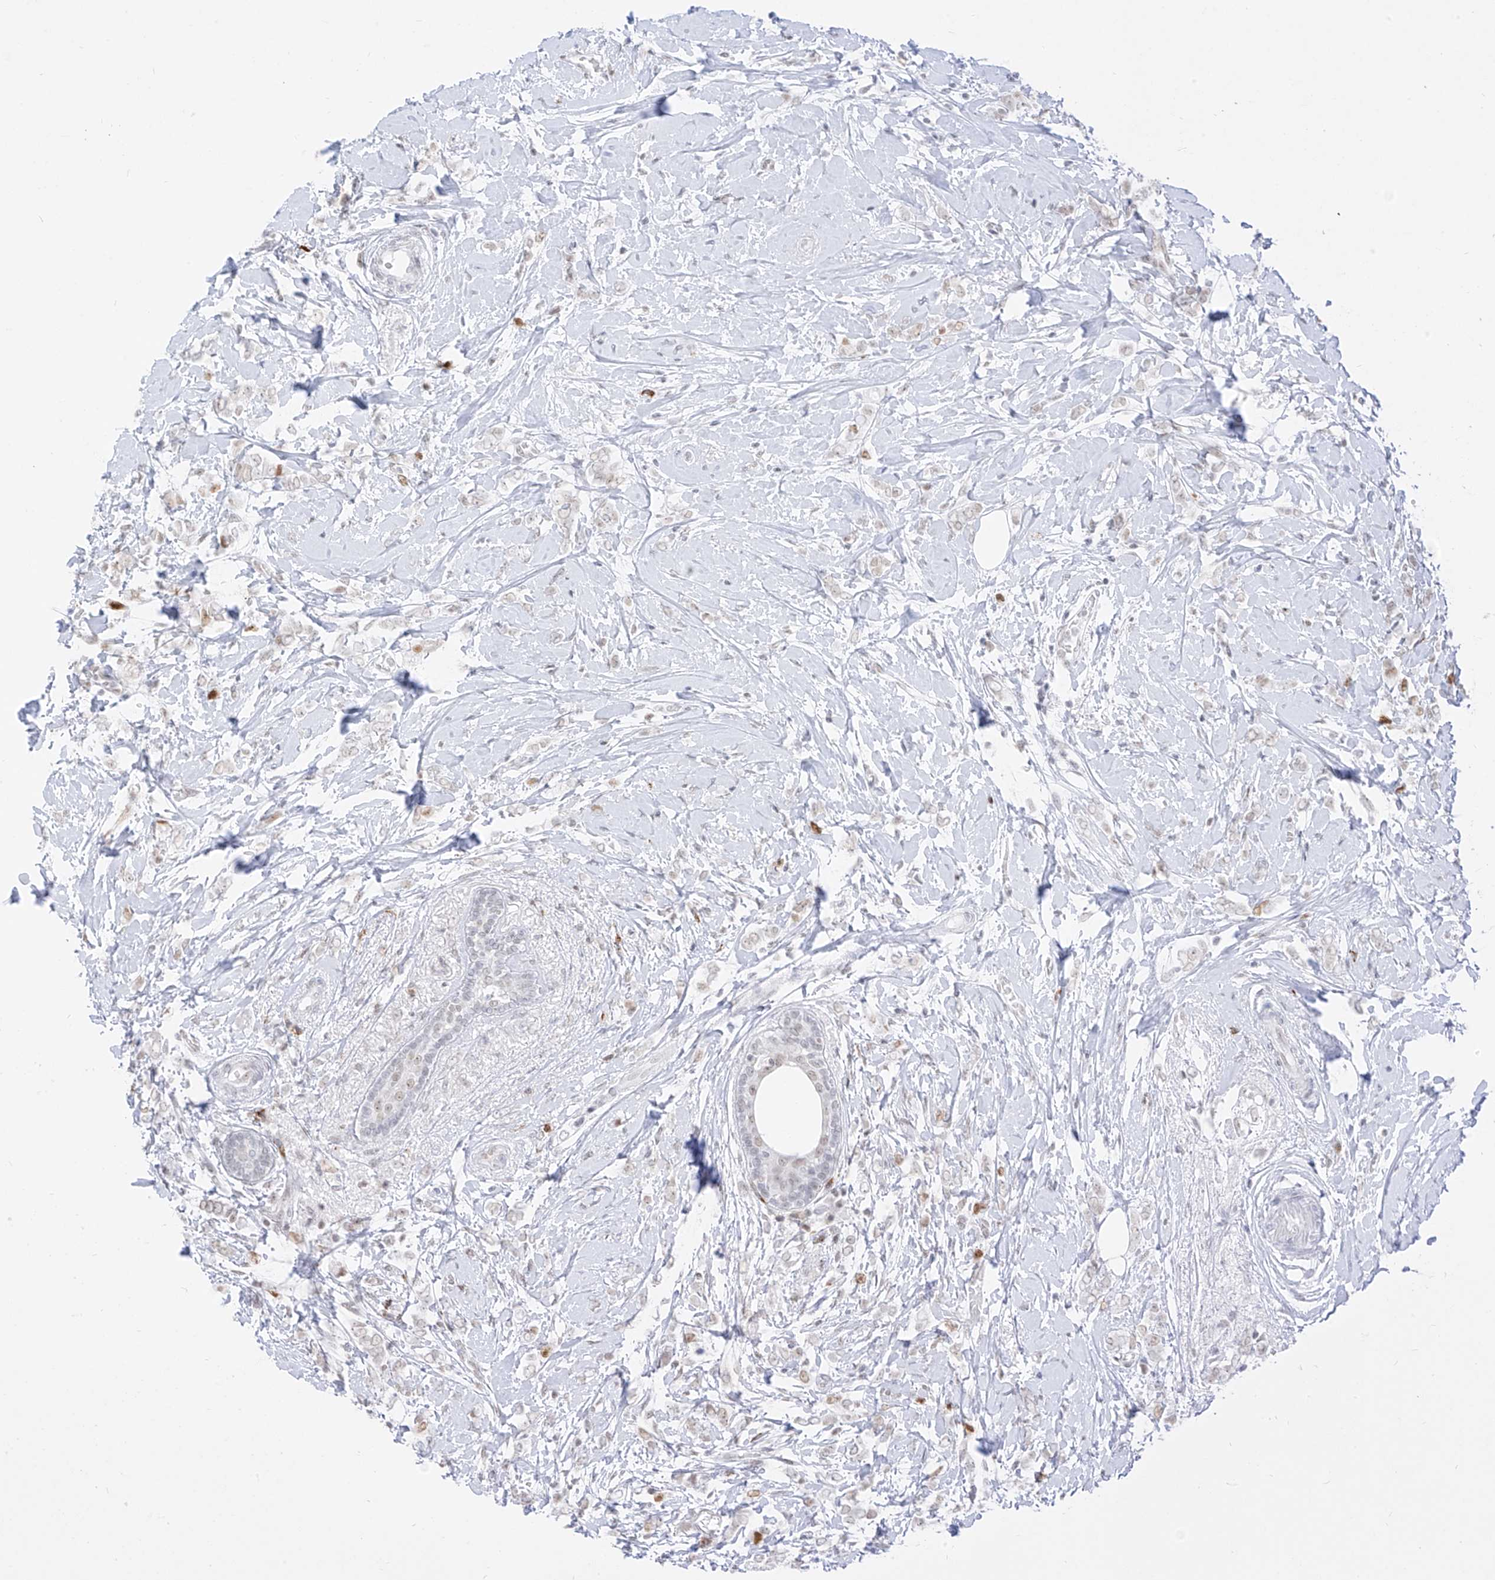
{"staining": {"intensity": "moderate", "quantity": "<25%", "location": "nuclear"}, "tissue": "breast cancer", "cell_type": "Tumor cells", "image_type": "cancer", "snomed": [{"axis": "morphology", "description": "Normal tissue, NOS"}, {"axis": "morphology", "description": "Lobular carcinoma"}, {"axis": "topography", "description": "Breast"}], "caption": "Immunohistochemical staining of breast cancer shows low levels of moderate nuclear staining in about <25% of tumor cells.", "gene": "SUPT5H", "patient": {"sex": "female", "age": 47}}